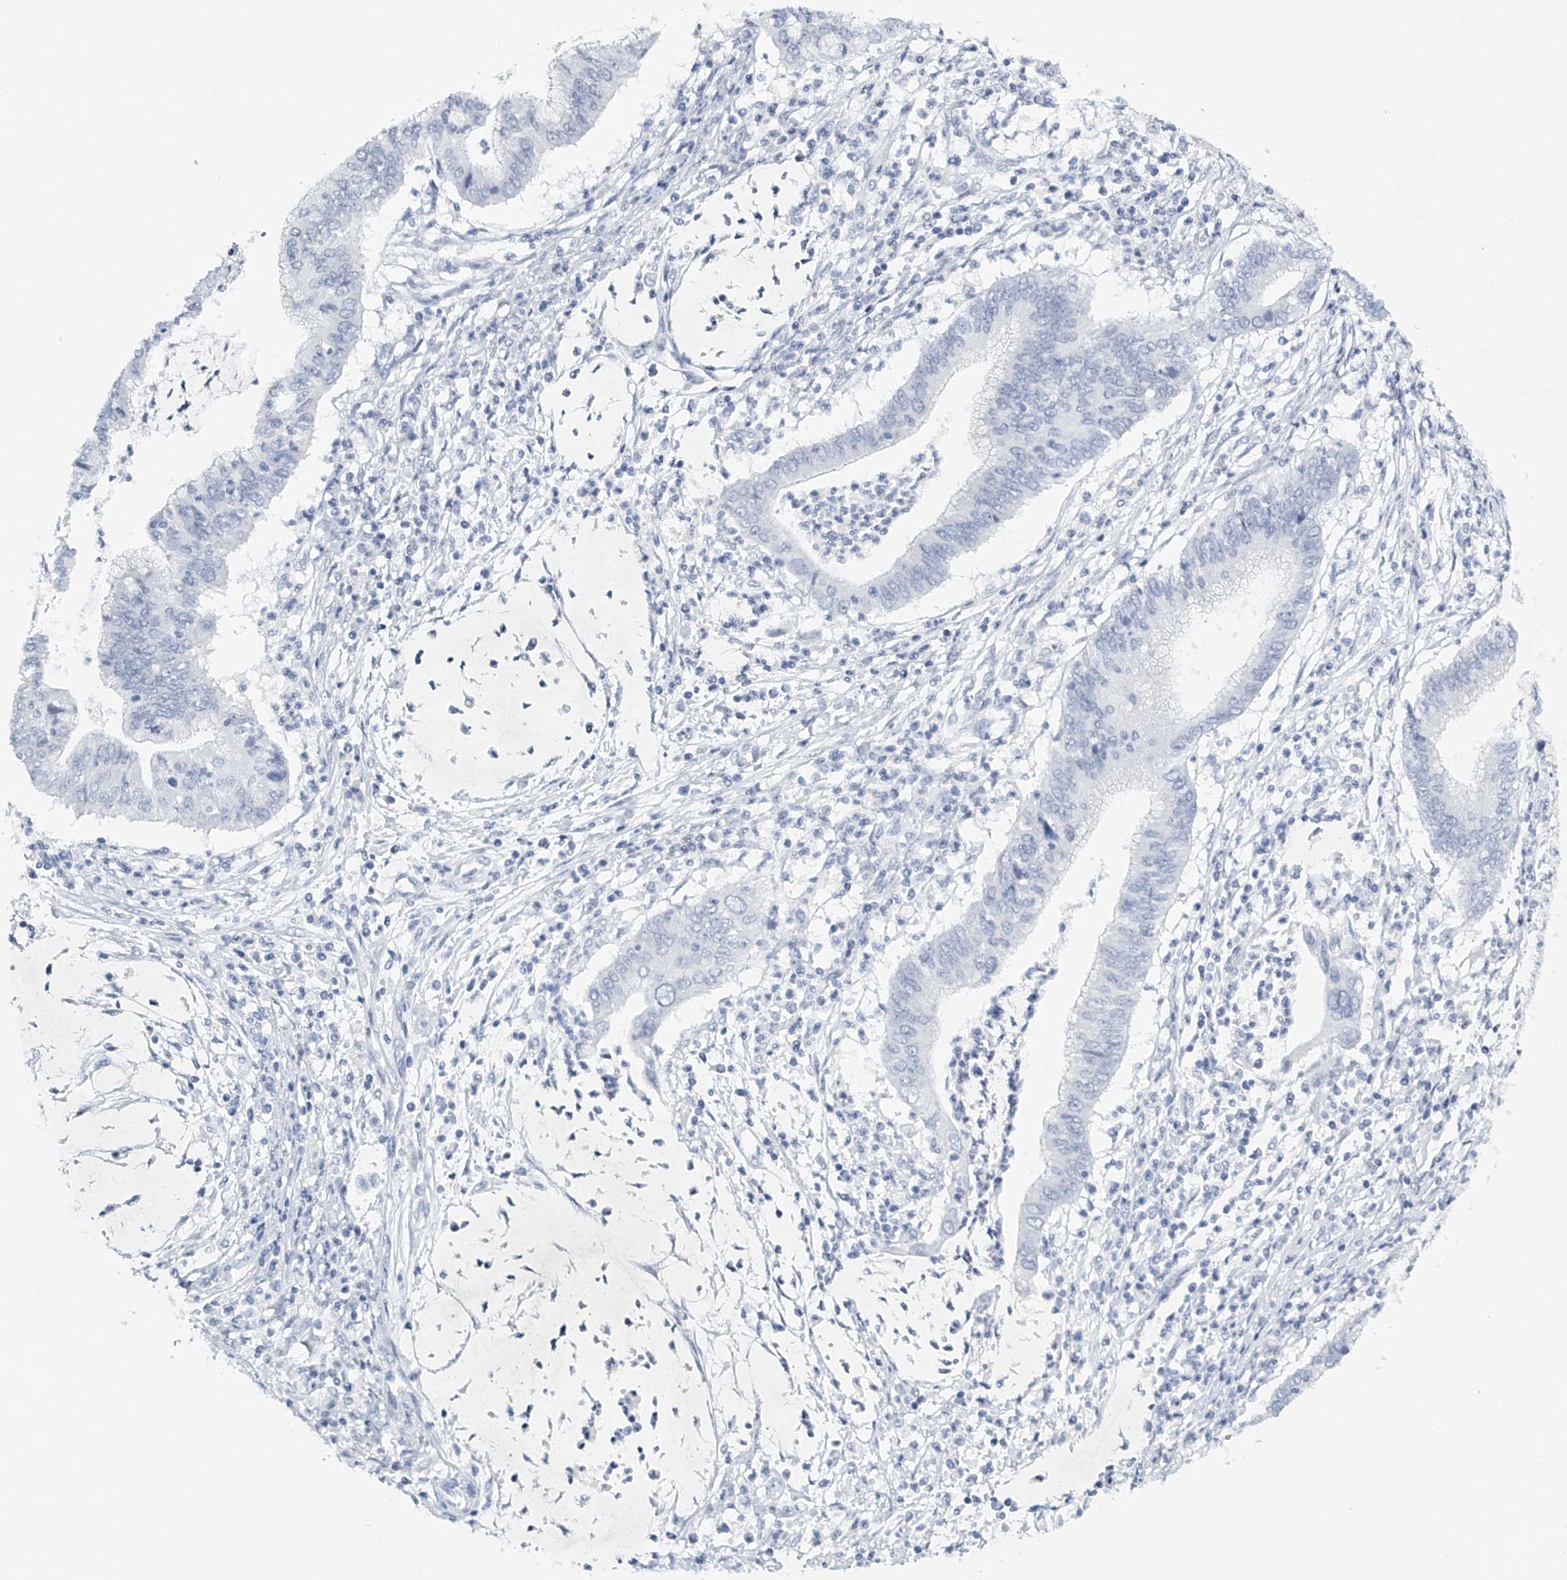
{"staining": {"intensity": "negative", "quantity": "none", "location": "none"}, "tissue": "cervical cancer", "cell_type": "Tumor cells", "image_type": "cancer", "snomed": [{"axis": "morphology", "description": "Adenocarcinoma, NOS"}, {"axis": "topography", "description": "Cervix"}], "caption": "Protein analysis of adenocarcinoma (cervical) exhibits no significant positivity in tumor cells.", "gene": "FAT2", "patient": {"sex": "female", "age": 36}}